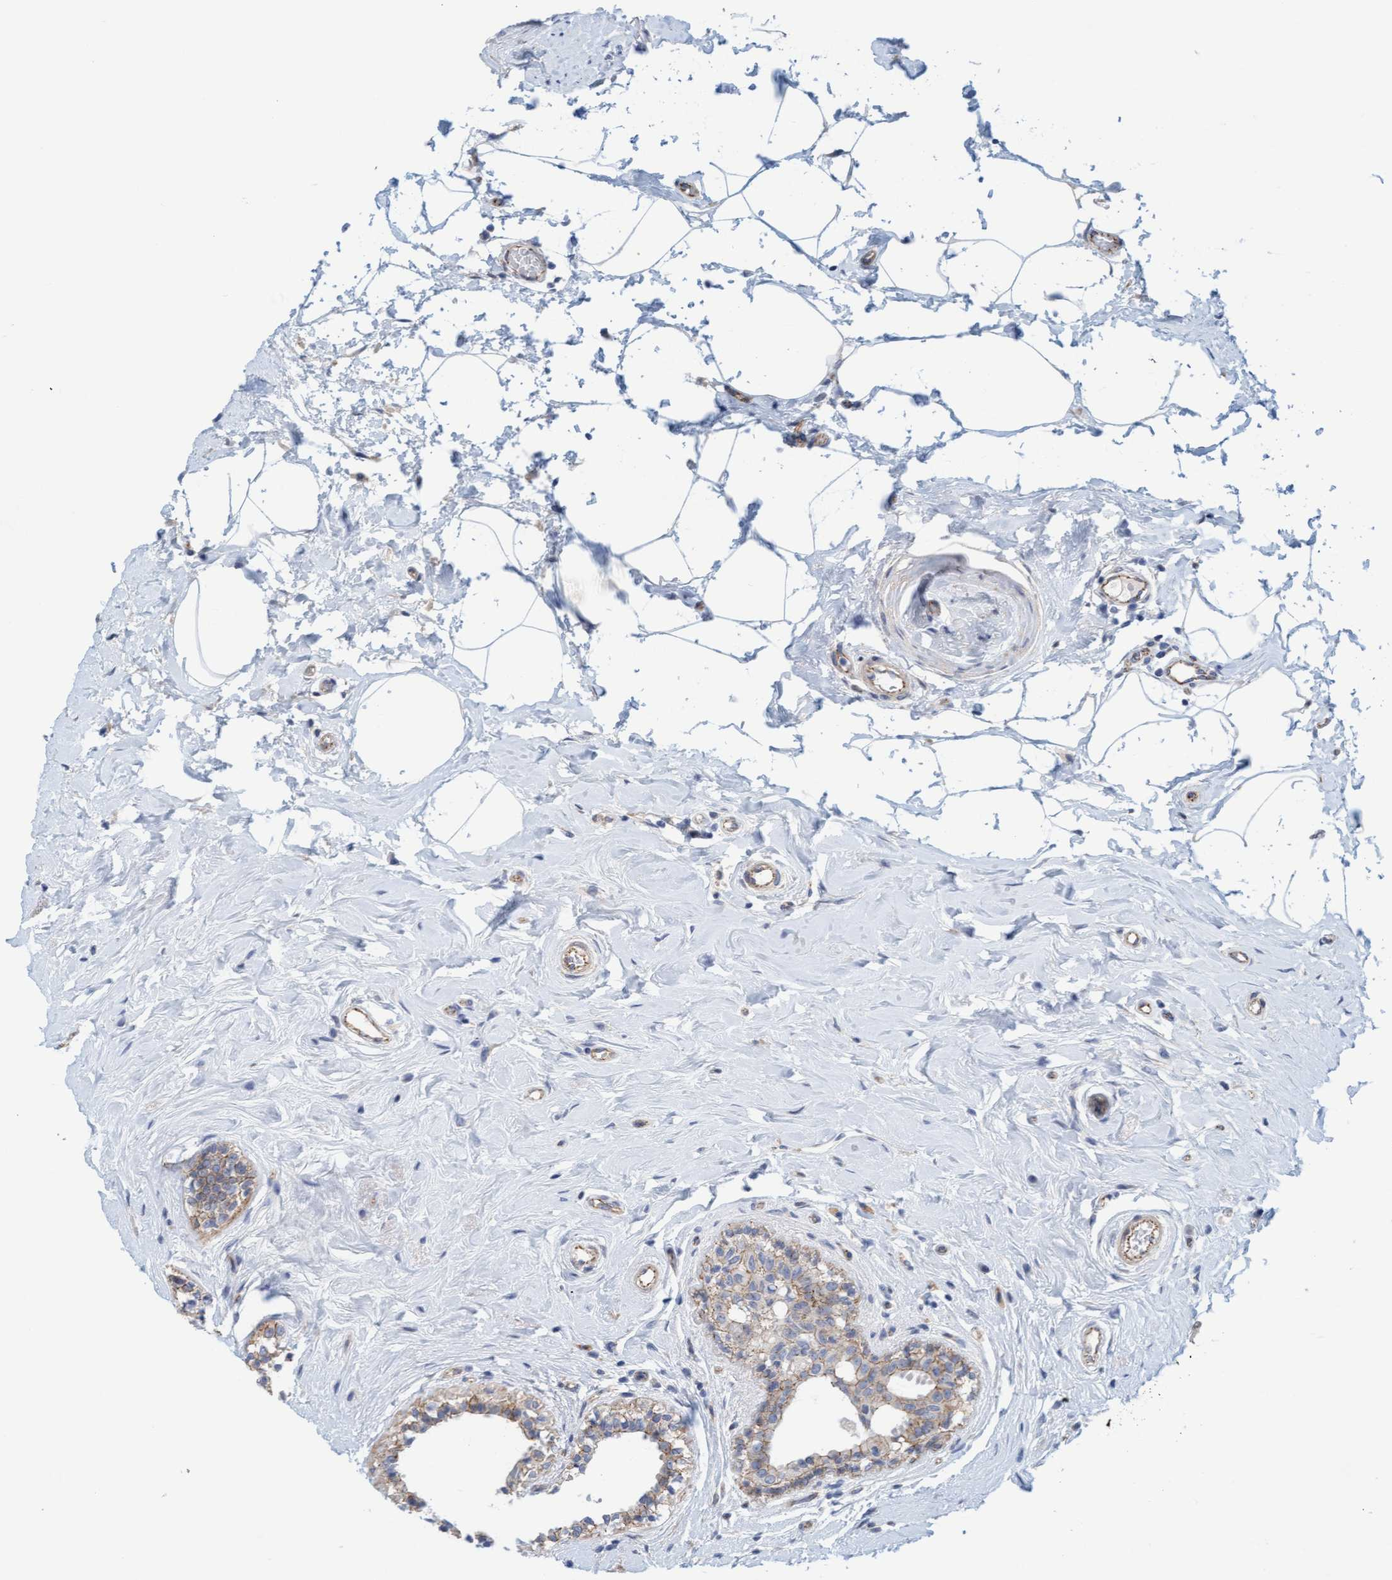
{"staining": {"intensity": "moderate", "quantity": "25%-75%", "location": "cytoplasmic/membranous"}, "tissue": "breast cancer", "cell_type": "Tumor cells", "image_type": "cancer", "snomed": [{"axis": "morphology", "description": "Duct carcinoma"}, {"axis": "topography", "description": "Breast"}], "caption": "Immunohistochemistry photomicrograph of invasive ductal carcinoma (breast) stained for a protein (brown), which reveals medium levels of moderate cytoplasmic/membranous staining in about 25%-75% of tumor cells.", "gene": "KRBA2", "patient": {"sex": "female", "age": 55}}